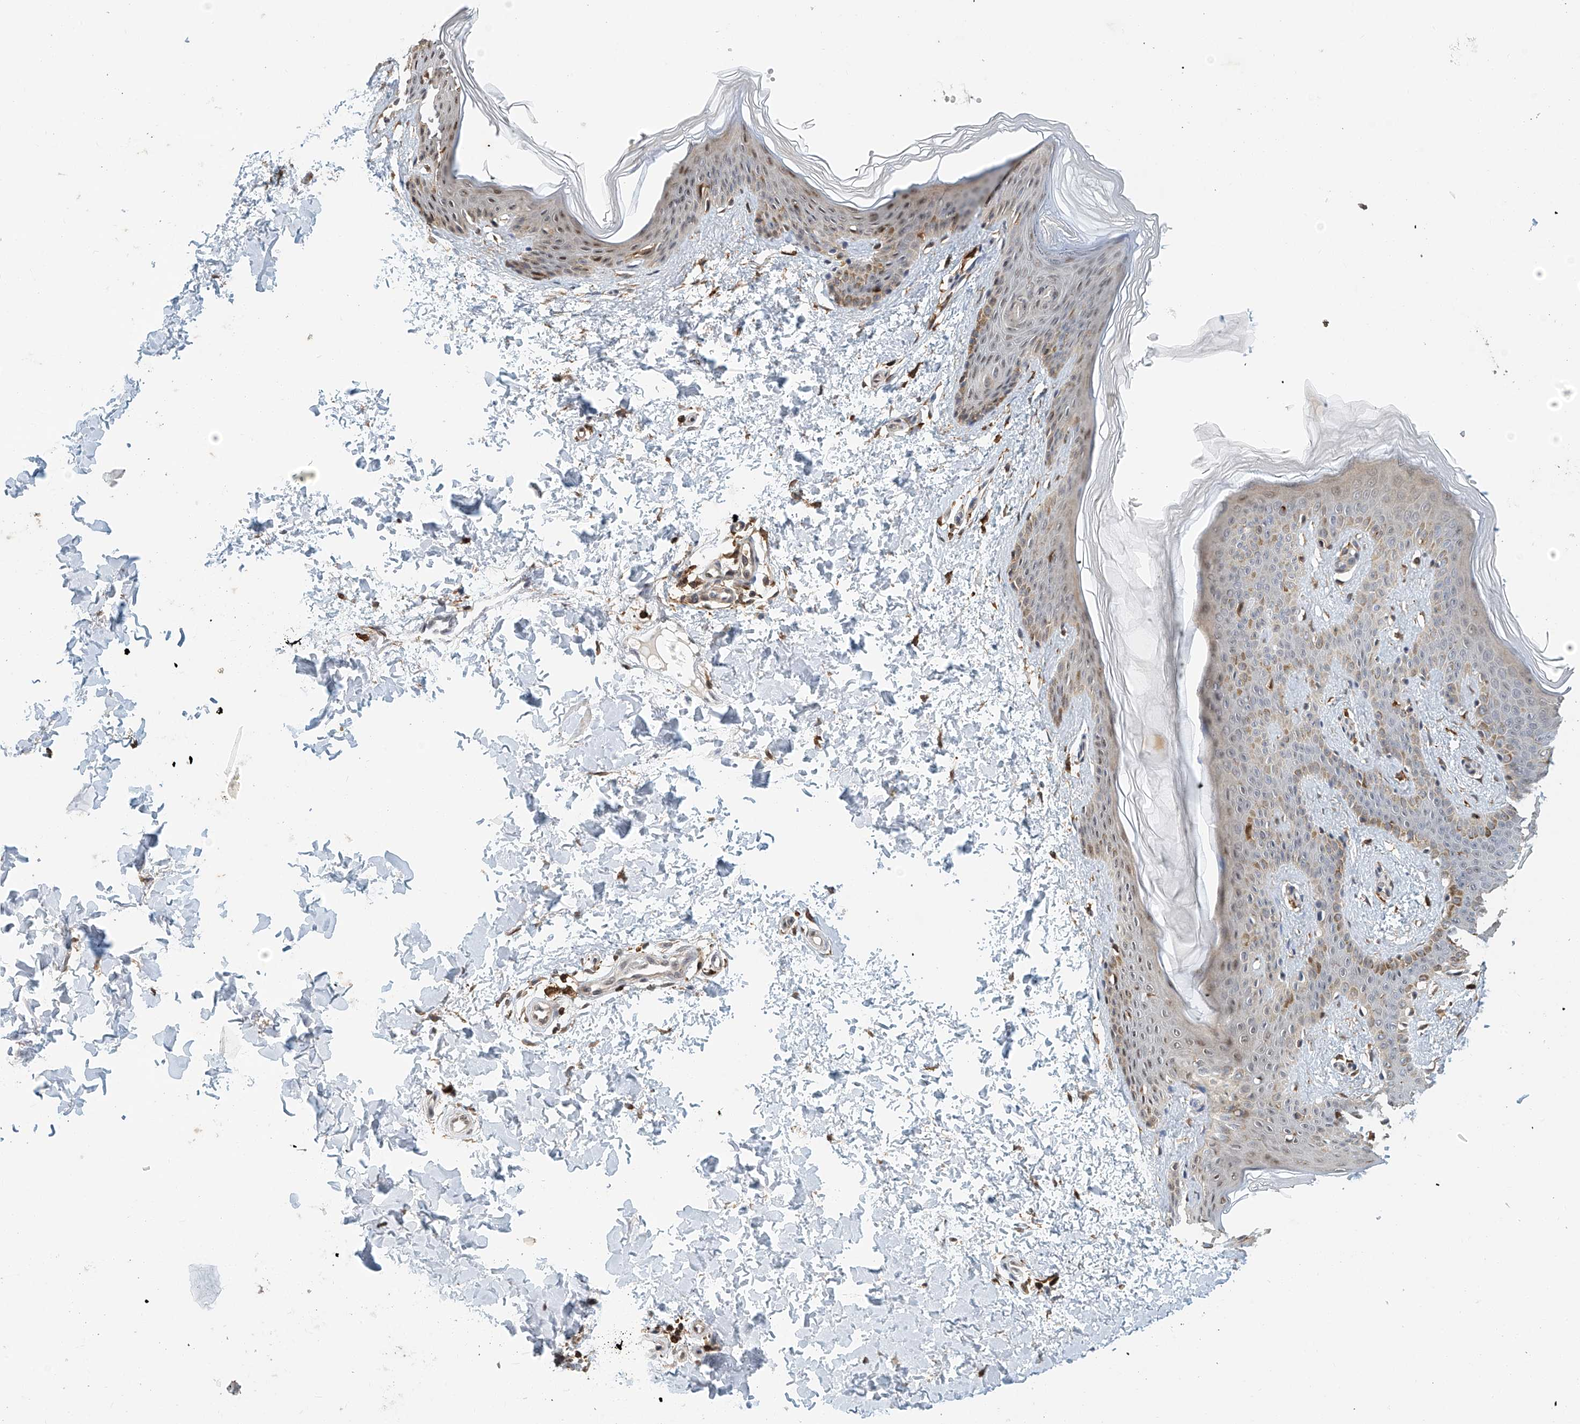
{"staining": {"intensity": "weak", "quantity": ">75%", "location": "cytoplasmic/membranous"}, "tissue": "skin", "cell_type": "Fibroblasts", "image_type": "normal", "snomed": [{"axis": "morphology", "description": "Normal tissue, NOS"}, {"axis": "morphology", "description": "Neoplasm, benign, NOS"}, {"axis": "topography", "description": "Skin"}, {"axis": "topography", "description": "Soft tissue"}], "caption": "IHC photomicrograph of normal skin stained for a protein (brown), which exhibits low levels of weak cytoplasmic/membranous positivity in about >75% of fibroblasts.", "gene": "MICAL1", "patient": {"sex": "male", "age": 26}}